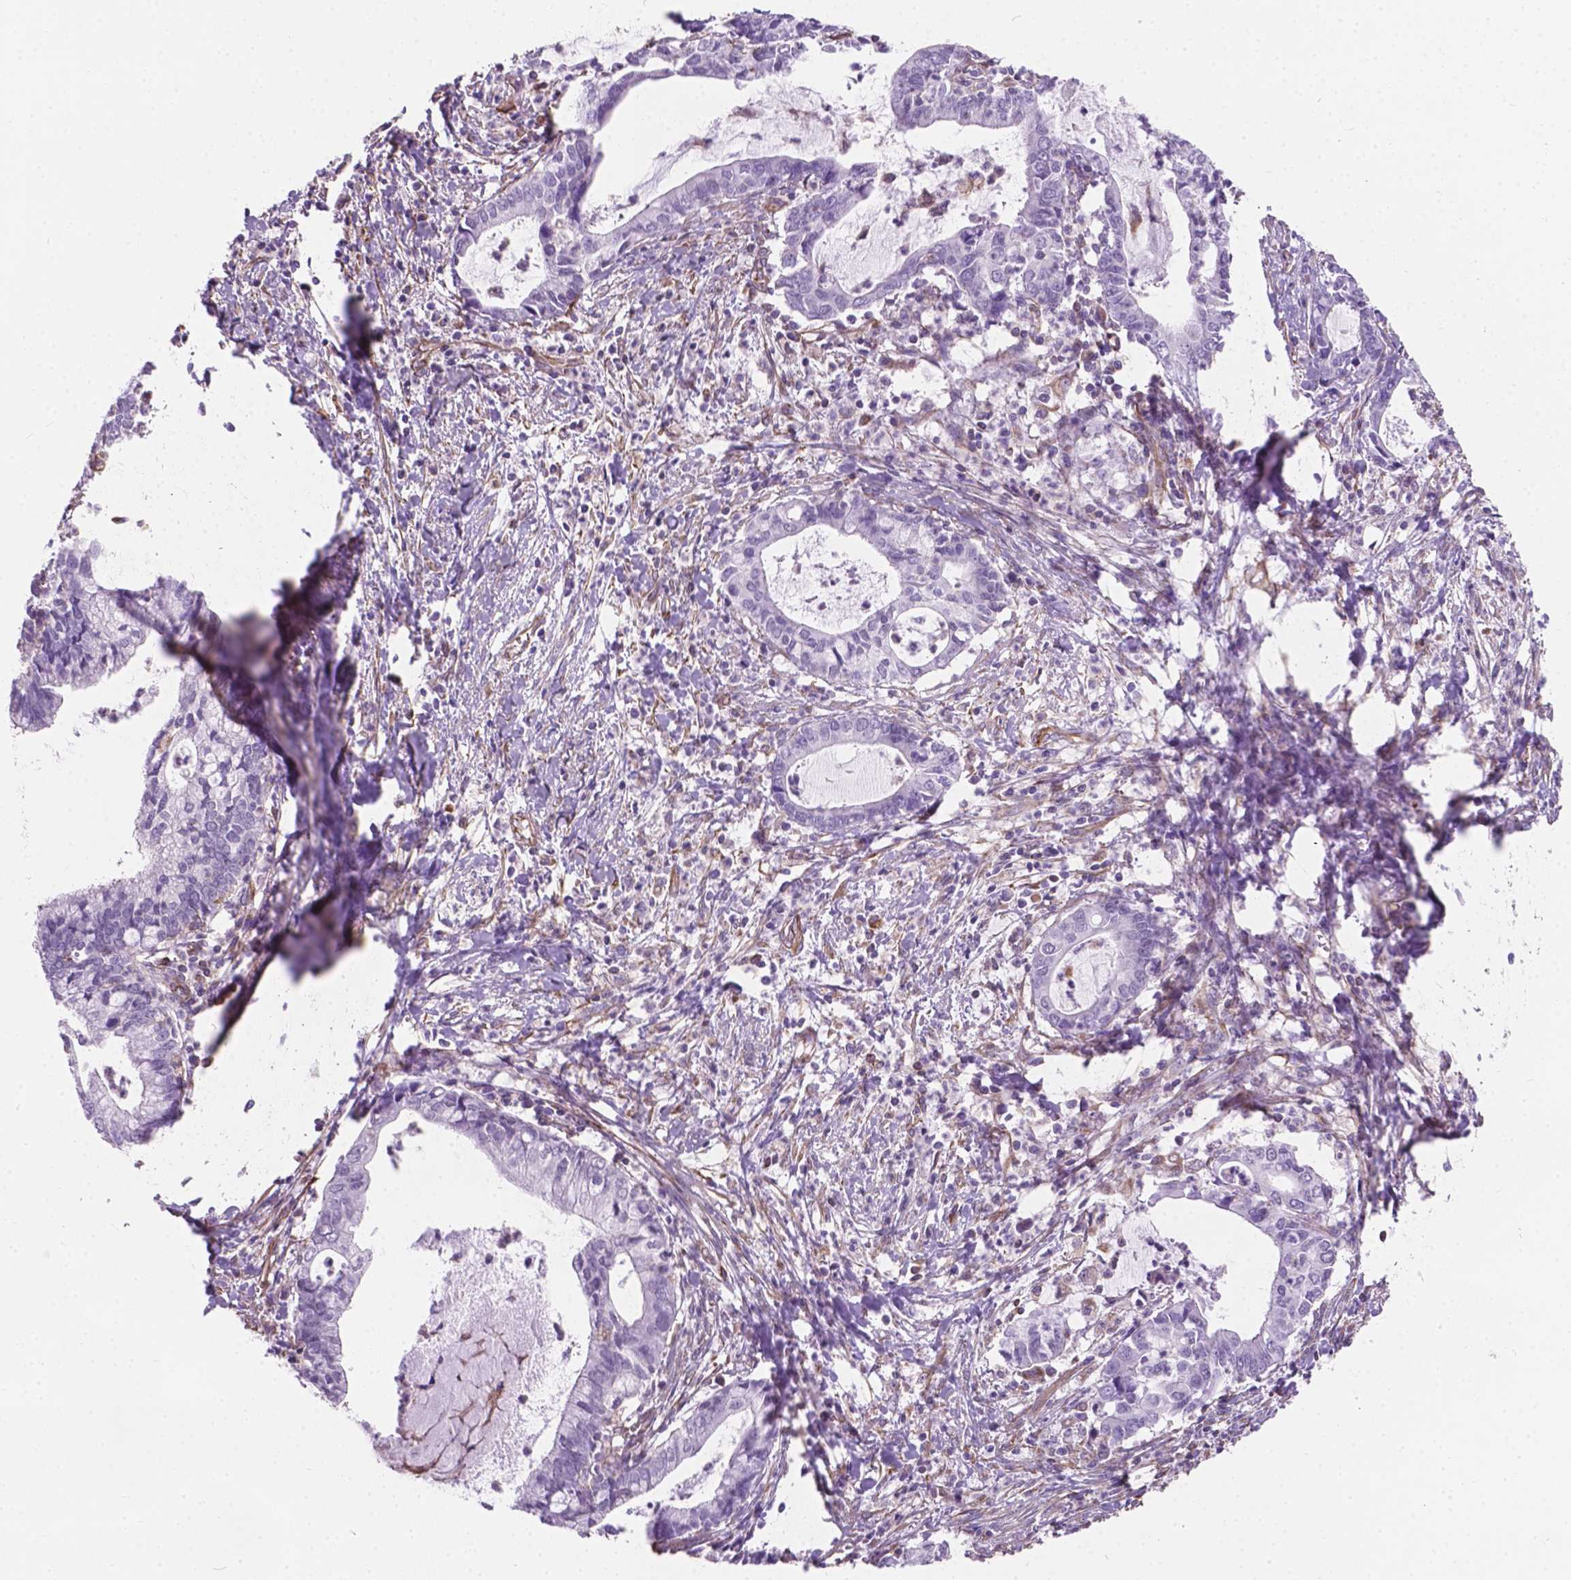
{"staining": {"intensity": "negative", "quantity": "none", "location": "none"}, "tissue": "cervical cancer", "cell_type": "Tumor cells", "image_type": "cancer", "snomed": [{"axis": "morphology", "description": "Adenocarcinoma, NOS"}, {"axis": "topography", "description": "Cervix"}], "caption": "Immunohistochemical staining of human adenocarcinoma (cervical) displays no significant positivity in tumor cells. (Stains: DAB IHC with hematoxylin counter stain, Microscopy: brightfield microscopy at high magnification).", "gene": "AMOT", "patient": {"sex": "female", "age": 42}}